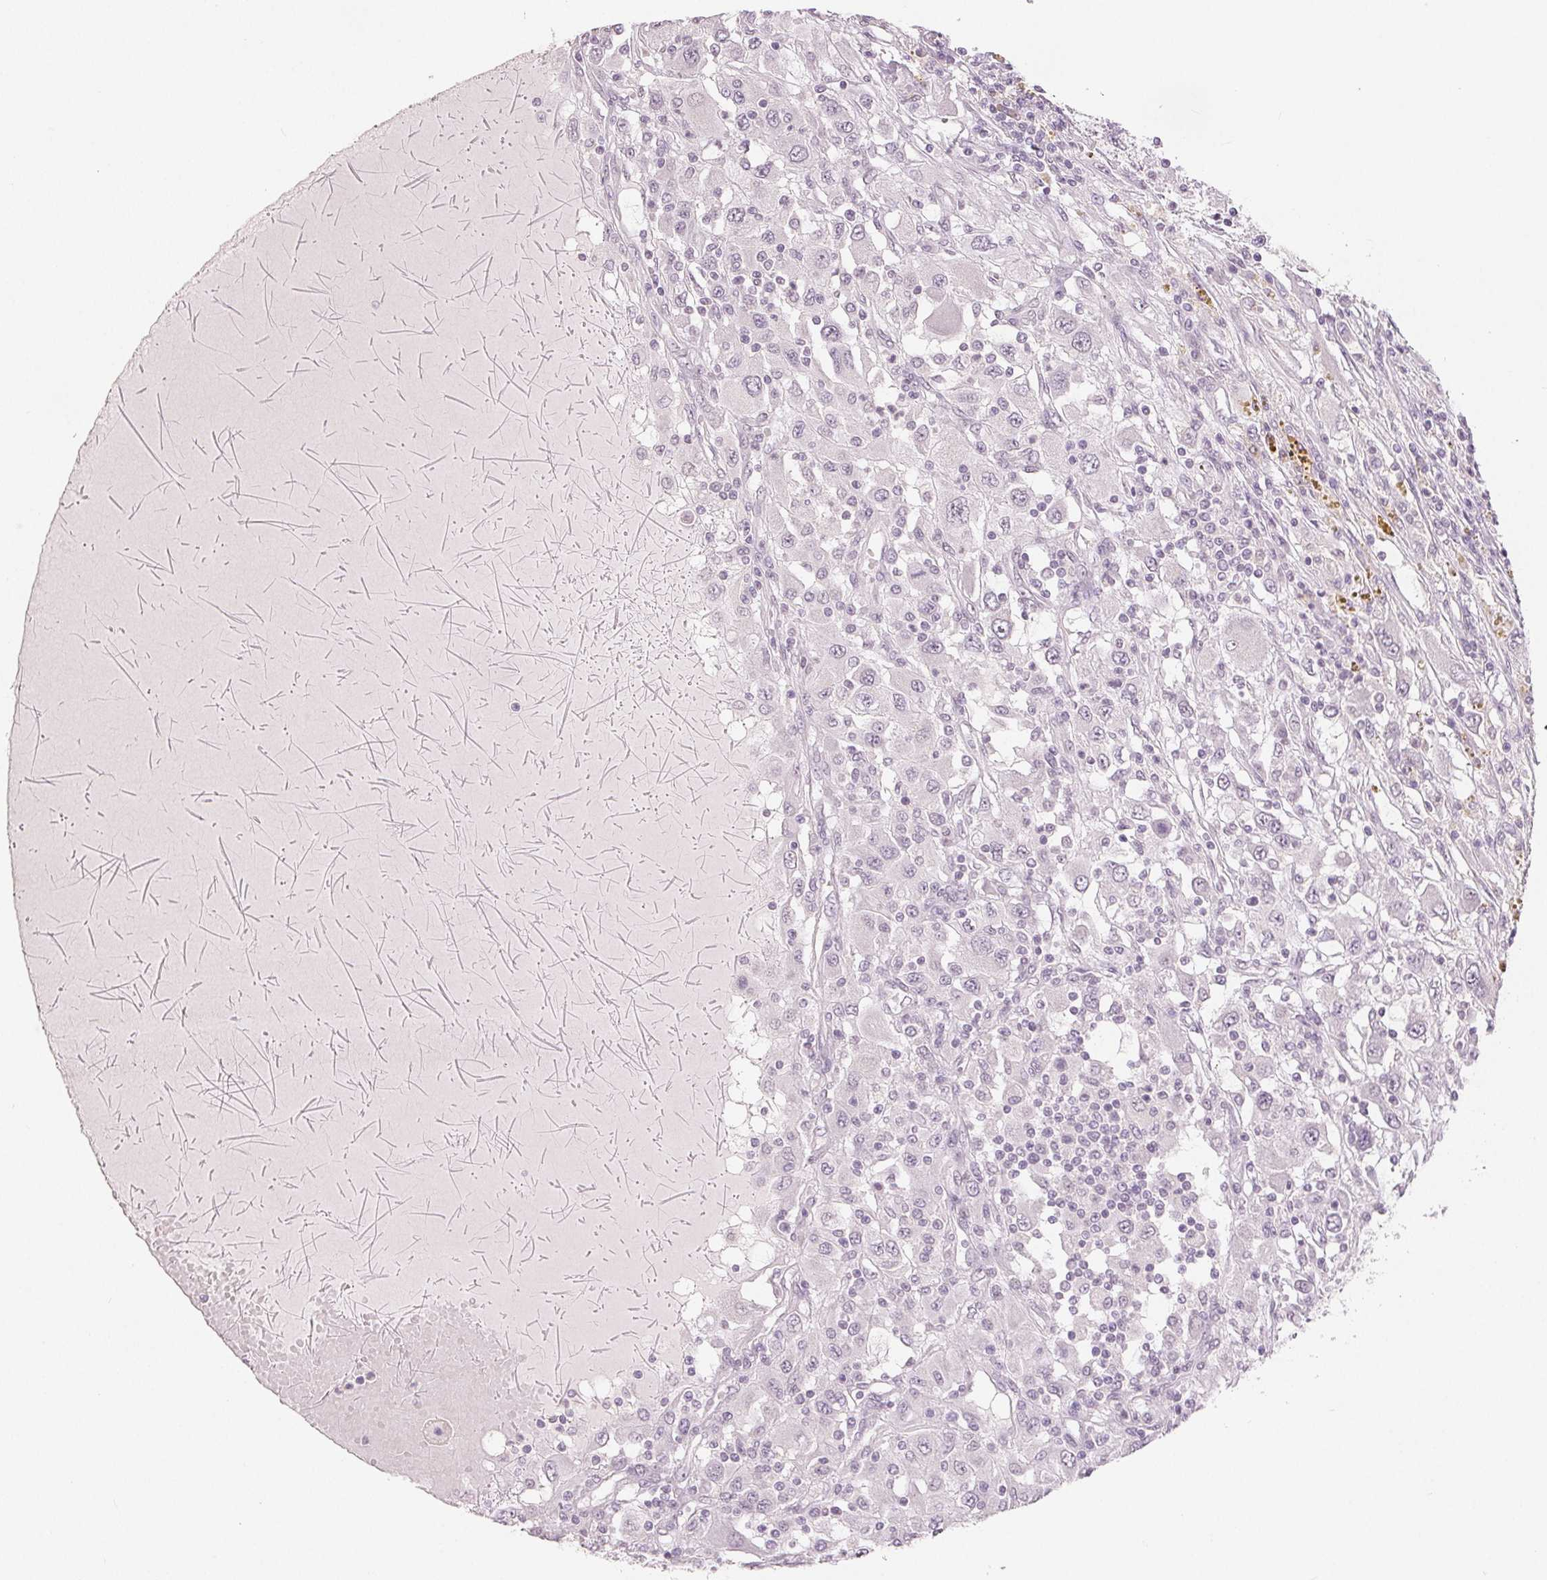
{"staining": {"intensity": "negative", "quantity": "none", "location": "none"}, "tissue": "renal cancer", "cell_type": "Tumor cells", "image_type": "cancer", "snomed": [{"axis": "morphology", "description": "Adenocarcinoma, NOS"}, {"axis": "topography", "description": "Kidney"}], "caption": "The photomicrograph displays no staining of tumor cells in renal cancer (adenocarcinoma).", "gene": "SLC27A5", "patient": {"sex": "female", "age": 67}}